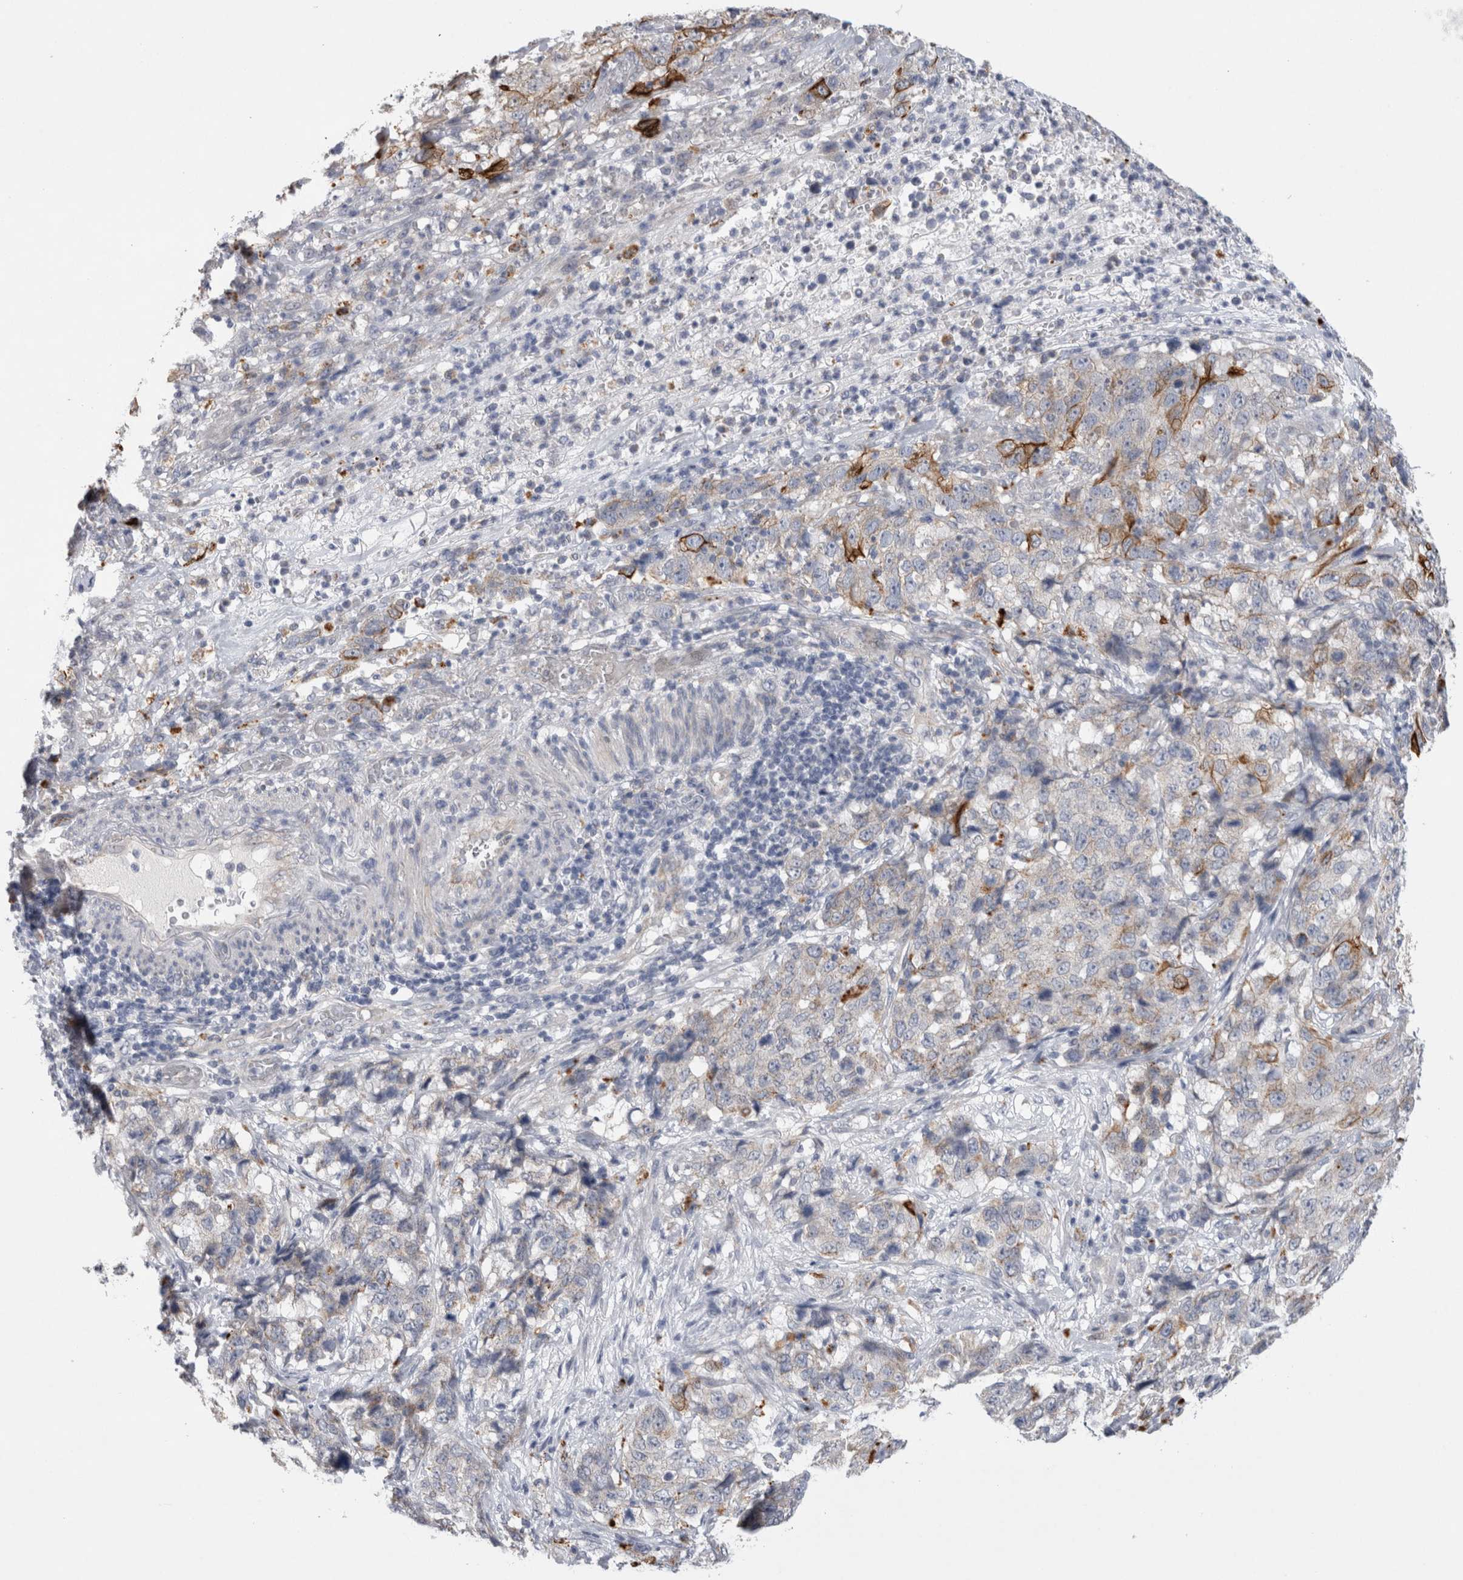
{"staining": {"intensity": "moderate", "quantity": "<25%", "location": "cytoplasmic/membranous"}, "tissue": "stomach cancer", "cell_type": "Tumor cells", "image_type": "cancer", "snomed": [{"axis": "morphology", "description": "Adenocarcinoma, NOS"}, {"axis": "topography", "description": "Stomach"}], "caption": "Immunohistochemistry (IHC) micrograph of human stomach cancer (adenocarcinoma) stained for a protein (brown), which shows low levels of moderate cytoplasmic/membranous positivity in about <25% of tumor cells.", "gene": "GAA", "patient": {"sex": "male", "age": 48}}